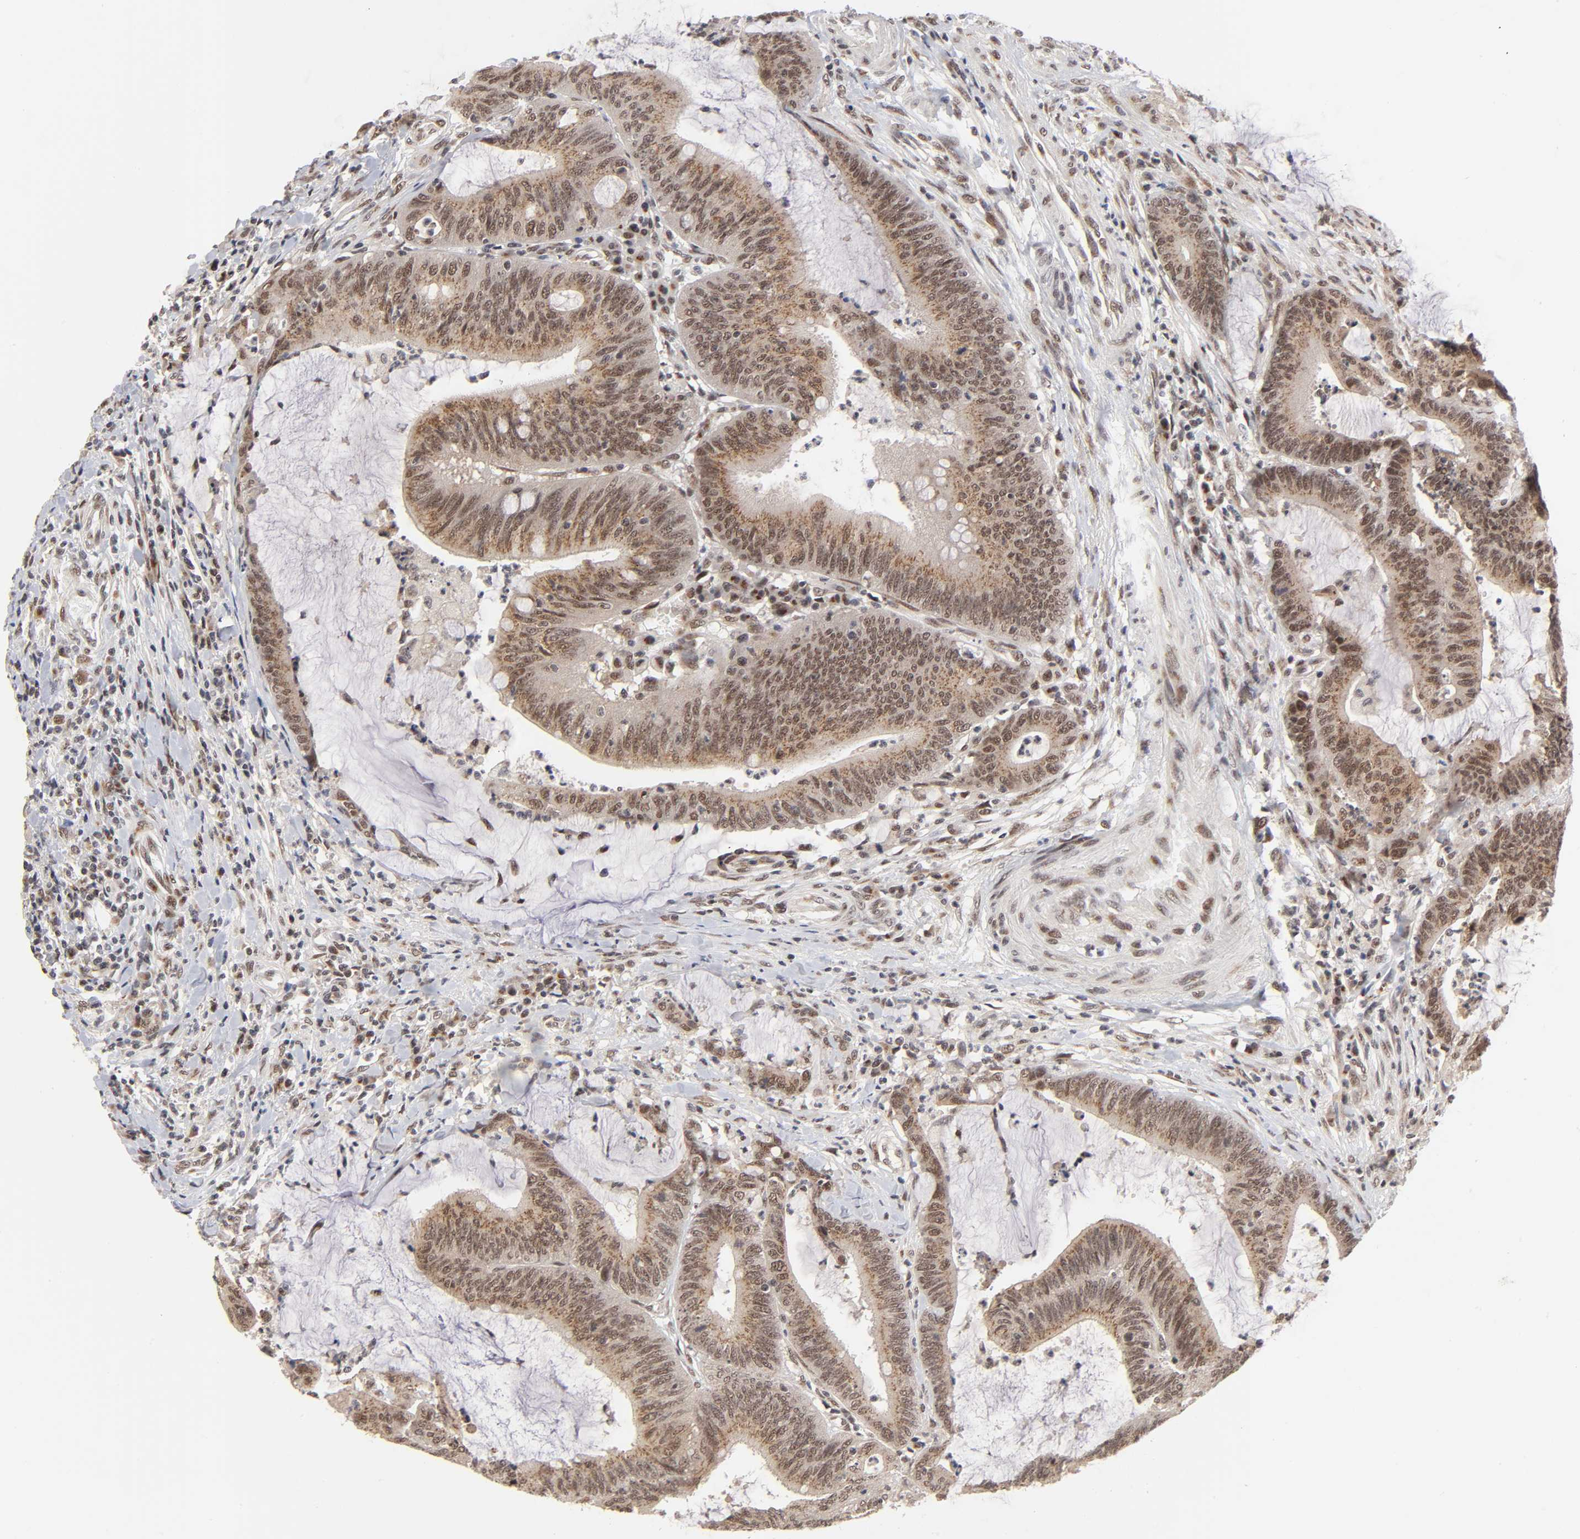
{"staining": {"intensity": "moderate", "quantity": ">75%", "location": "cytoplasmic/membranous,nuclear"}, "tissue": "colorectal cancer", "cell_type": "Tumor cells", "image_type": "cancer", "snomed": [{"axis": "morphology", "description": "Adenocarcinoma, NOS"}, {"axis": "topography", "description": "Rectum"}], "caption": "About >75% of tumor cells in adenocarcinoma (colorectal) display moderate cytoplasmic/membranous and nuclear protein staining as visualized by brown immunohistochemical staining.", "gene": "EP300", "patient": {"sex": "female", "age": 66}}